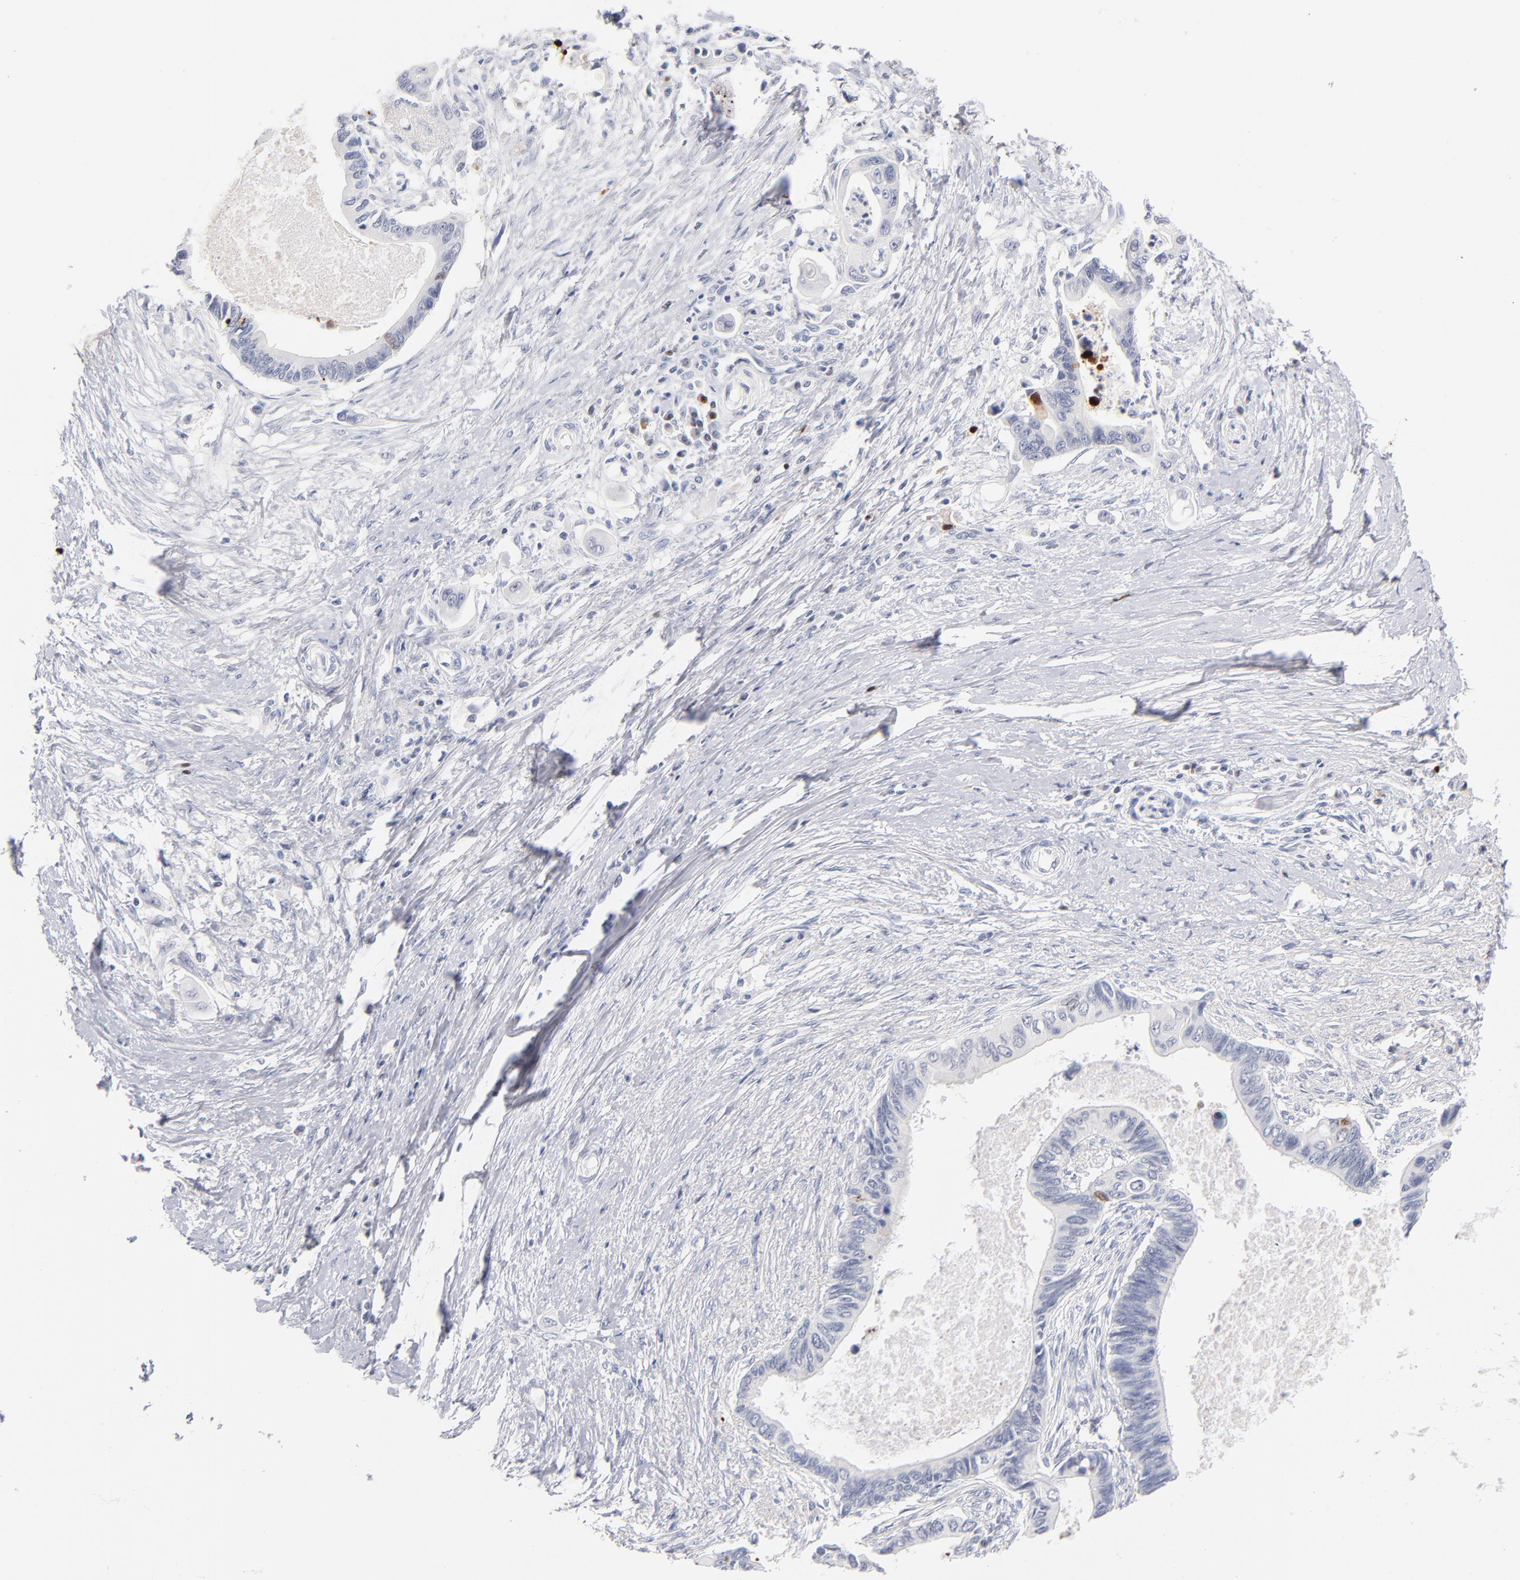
{"staining": {"intensity": "moderate", "quantity": "<25%", "location": "nuclear"}, "tissue": "pancreatic cancer", "cell_type": "Tumor cells", "image_type": "cancer", "snomed": [{"axis": "morphology", "description": "Adenocarcinoma, NOS"}, {"axis": "topography", "description": "Pancreas"}], "caption": "Moderate nuclear staining is appreciated in approximately <25% of tumor cells in pancreatic cancer (adenocarcinoma). The staining was performed using DAB (3,3'-diaminobenzidine) to visualize the protein expression in brown, while the nuclei were stained in blue with hematoxylin (Magnification: 20x).", "gene": "PARP1", "patient": {"sex": "female", "age": 70}}